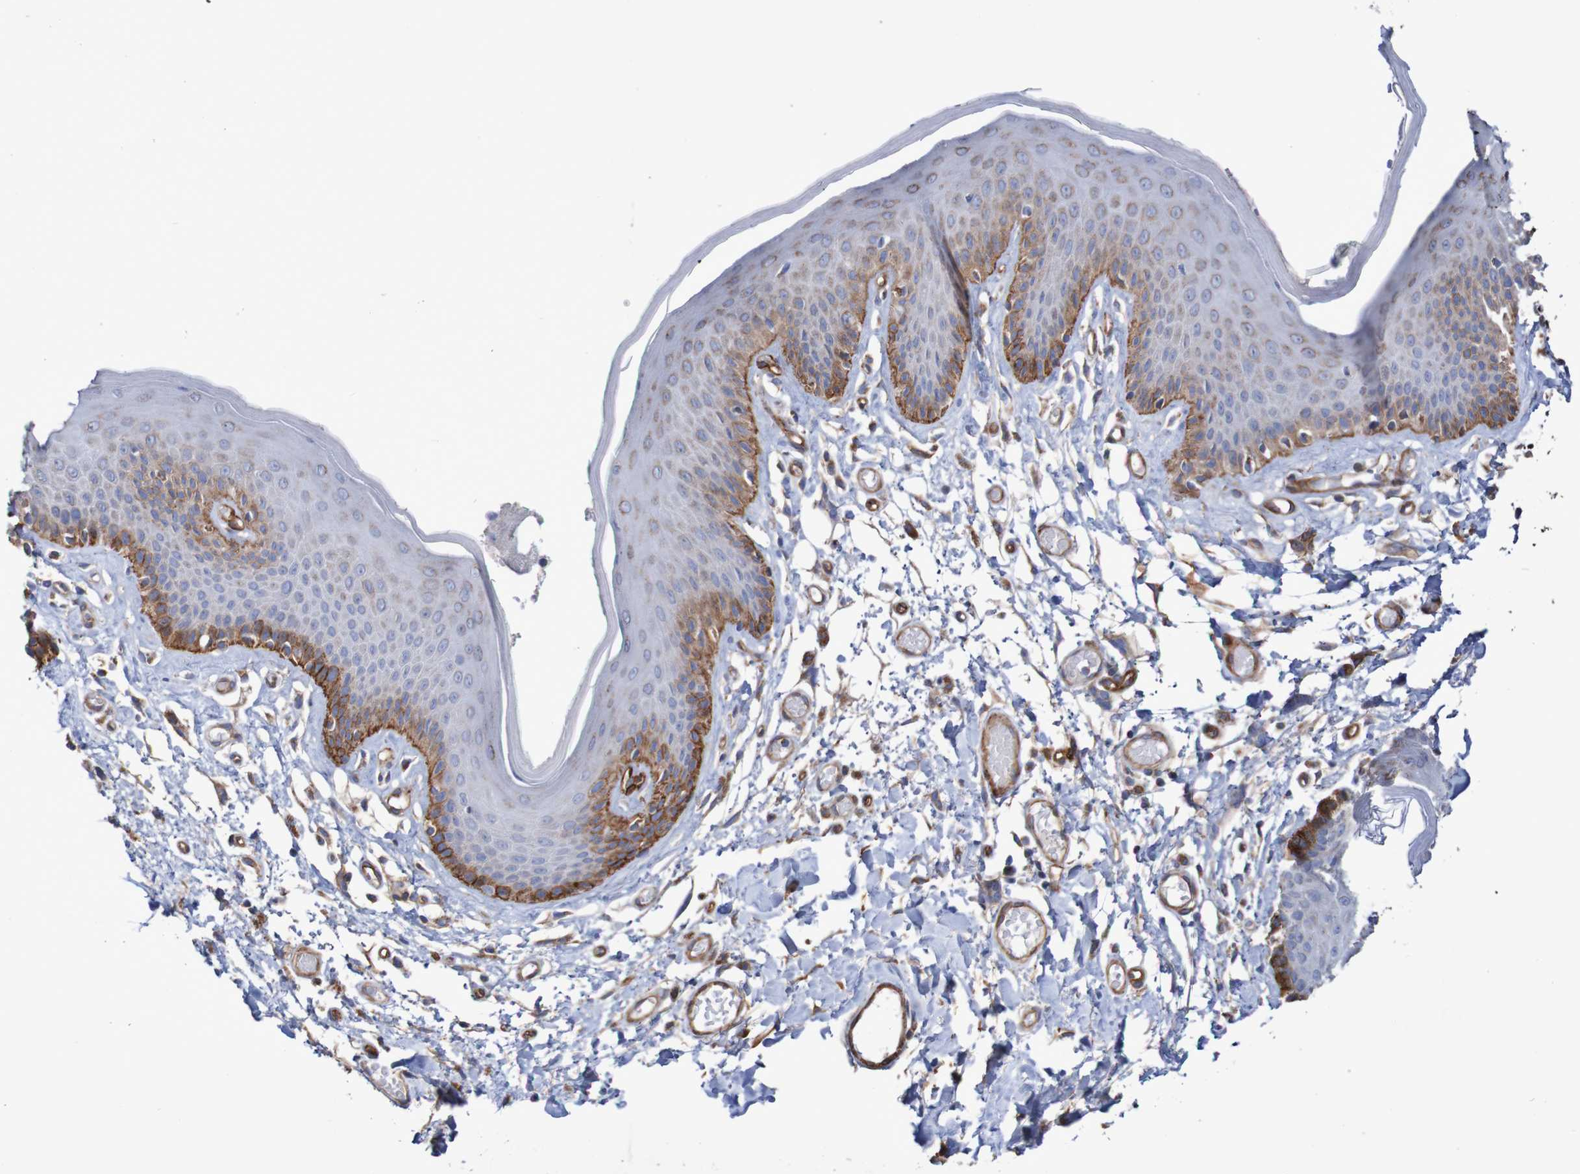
{"staining": {"intensity": "strong", "quantity": "25%-75%", "location": "cytoplasmic/membranous"}, "tissue": "skin", "cell_type": "Epidermal cells", "image_type": "normal", "snomed": [{"axis": "morphology", "description": "Normal tissue, NOS"}, {"axis": "topography", "description": "Vulva"}], "caption": "Immunohistochemistry (IHC) of unremarkable skin displays high levels of strong cytoplasmic/membranous staining in approximately 25%-75% of epidermal cells.", "gene": "MMEL1", "patient": {"sex": "female", "age": 73}}